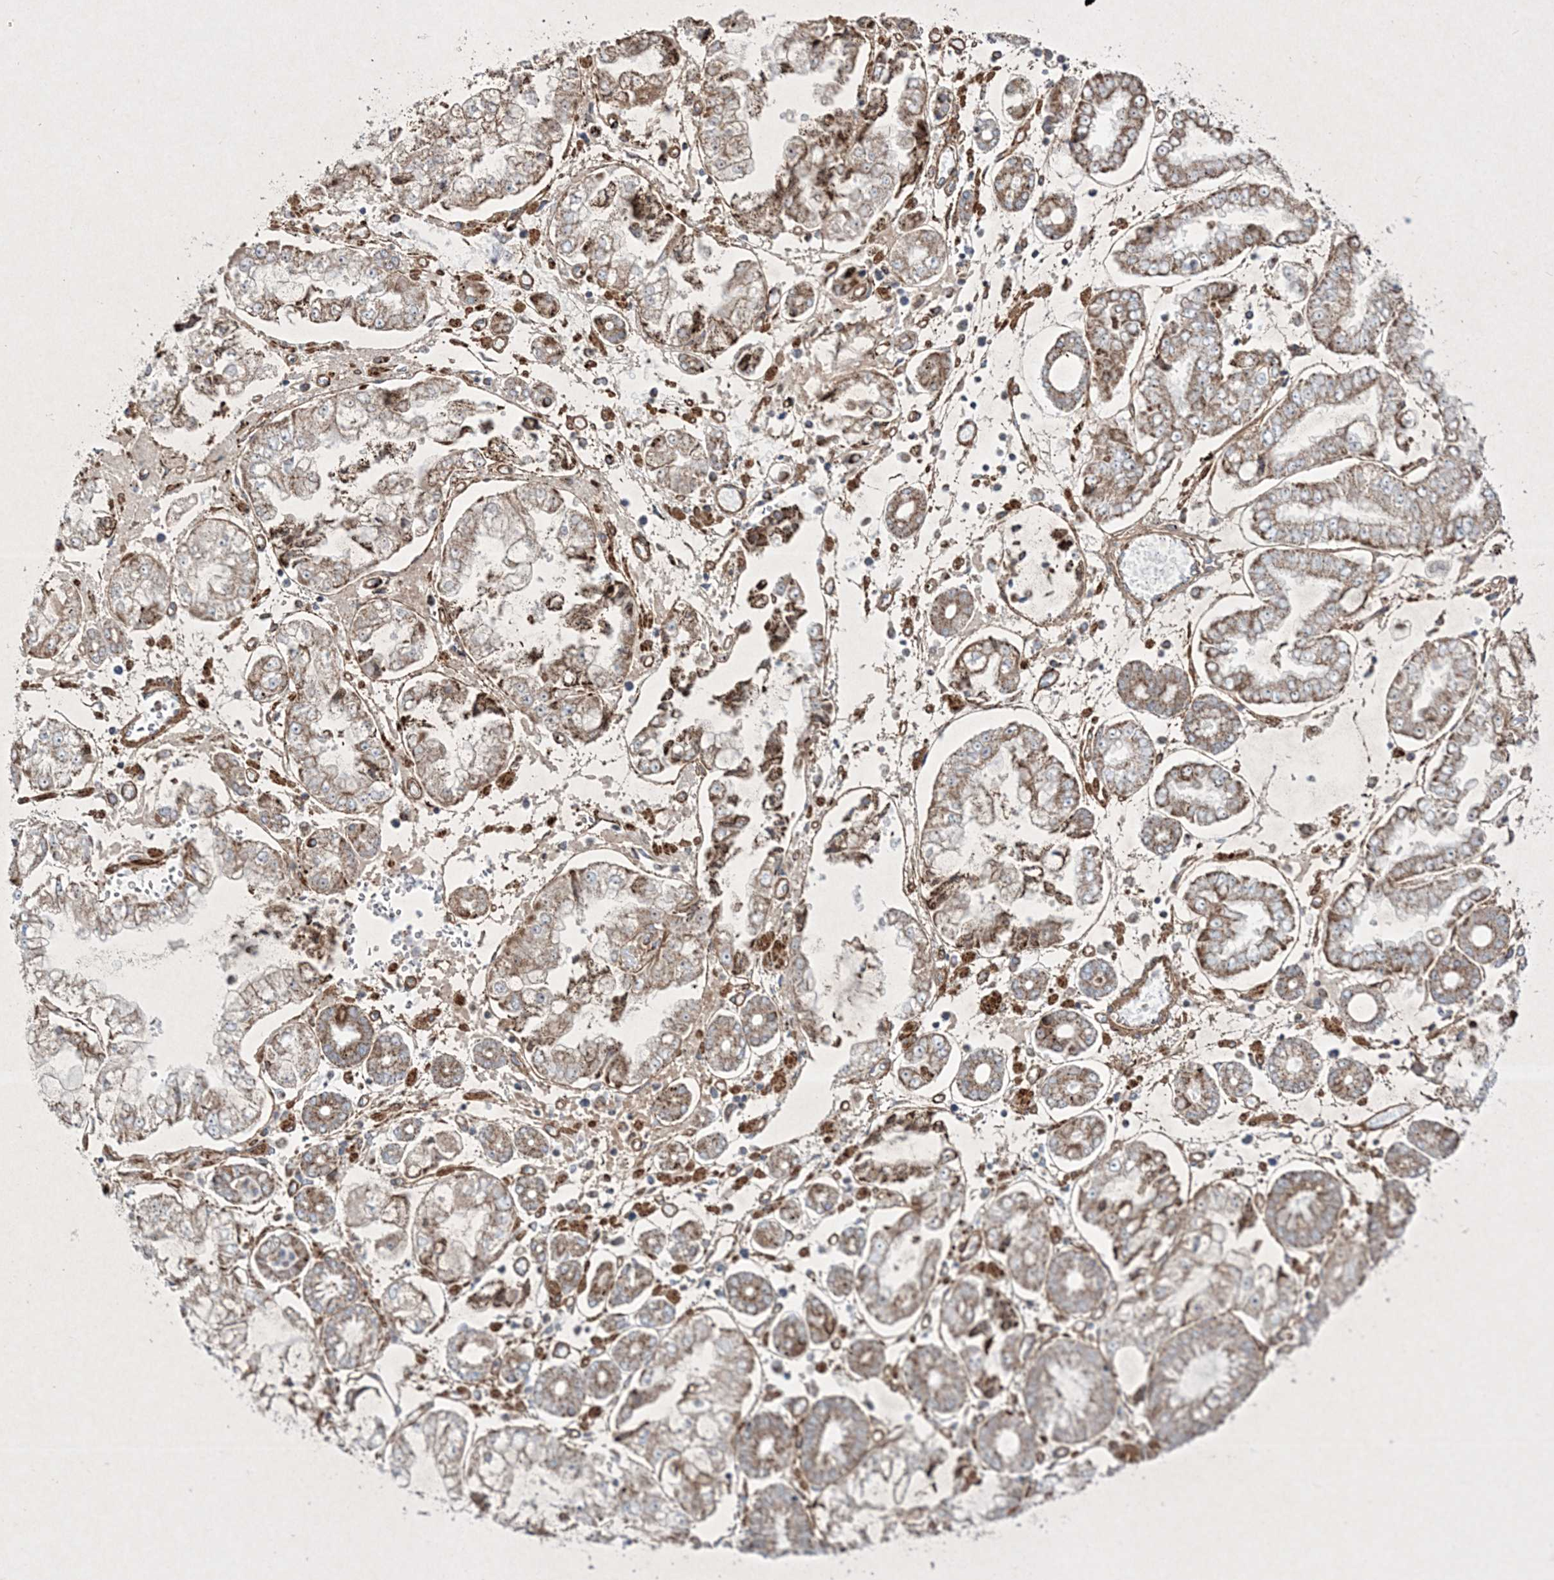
{"staining": {"intensity": "moderate", "quantity": ">75%", "location": "cytoplasmic/membranous"}, "tissue": "stomach cancer", "cell_type": "Tumor cells", "image_type": "cancer", "snomed": [{"axis": "morphology", "description": "Adenocarcinoma, NOS"}, {"axis": "topography", "description": "Stomach"}], "caption": "Immunohistochemistry image of human adenocarcinoma (stomach) stained for a protein (brown), which shows medium levels of moderate cytoplasmic/membranous staining in about >75% of tumor cells.", "gene": "RICTOR", "patient": {"sex": "male", "age": 76}}